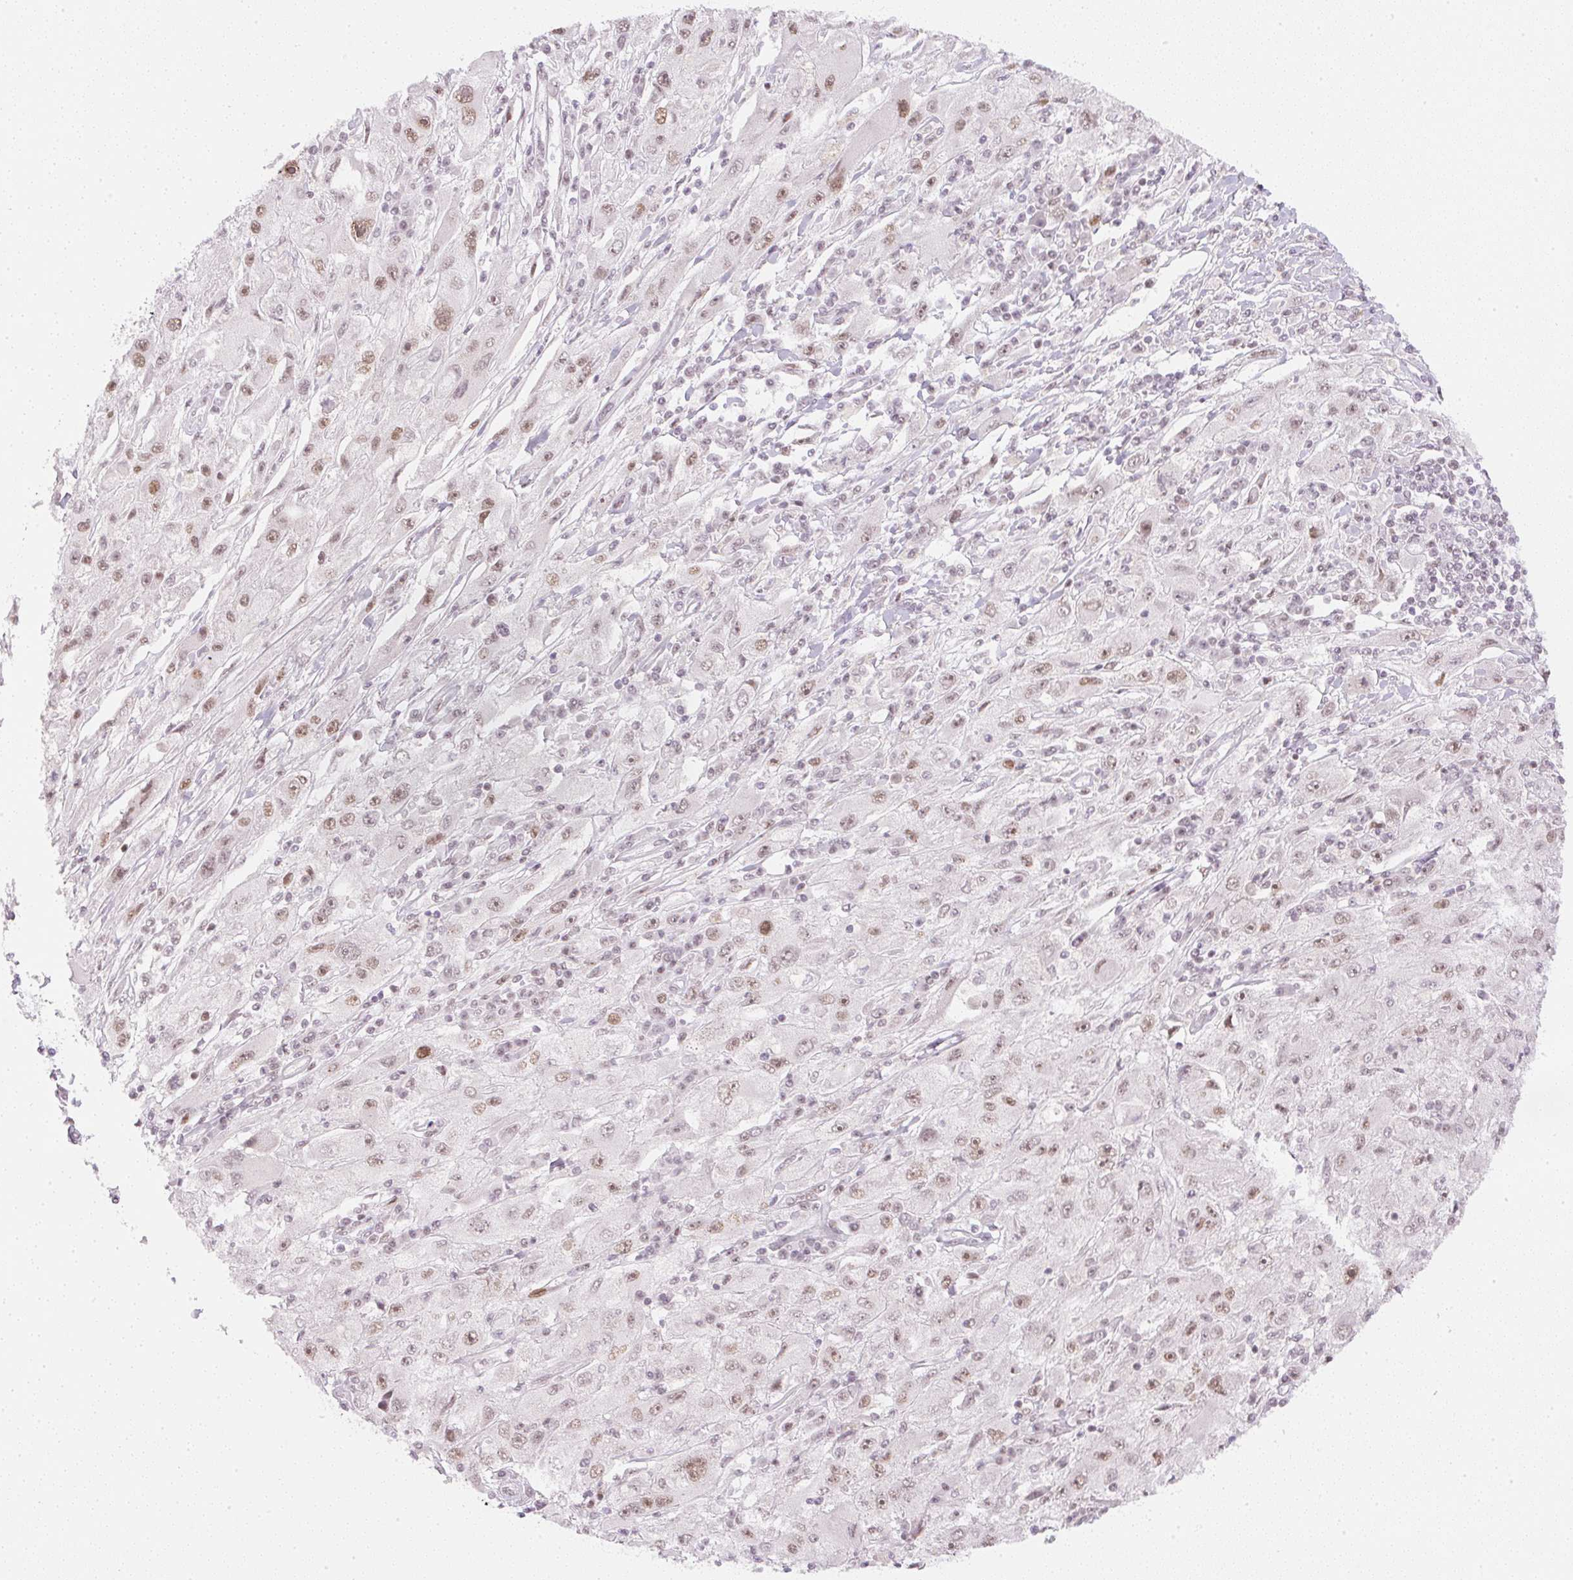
{"staining": {"intensity": "weak", "quantity": ">75%", "location": "nuclear"}, "tissue": "melanoma", "cell_type": "Tumor cells", "image_type": "cancer", "snomed": [{"axis": "morphology", "description": "Malignant melanoma, Metastatic site"}, {"axis": "topography", "description": "Skin"}], "caption": "Malignant melanoma (metastatic site) stained with a protein marker shows weak staining in tumor cells.", "gene": "DPPA4", "patient": {"sex": "male", "age": 53}}